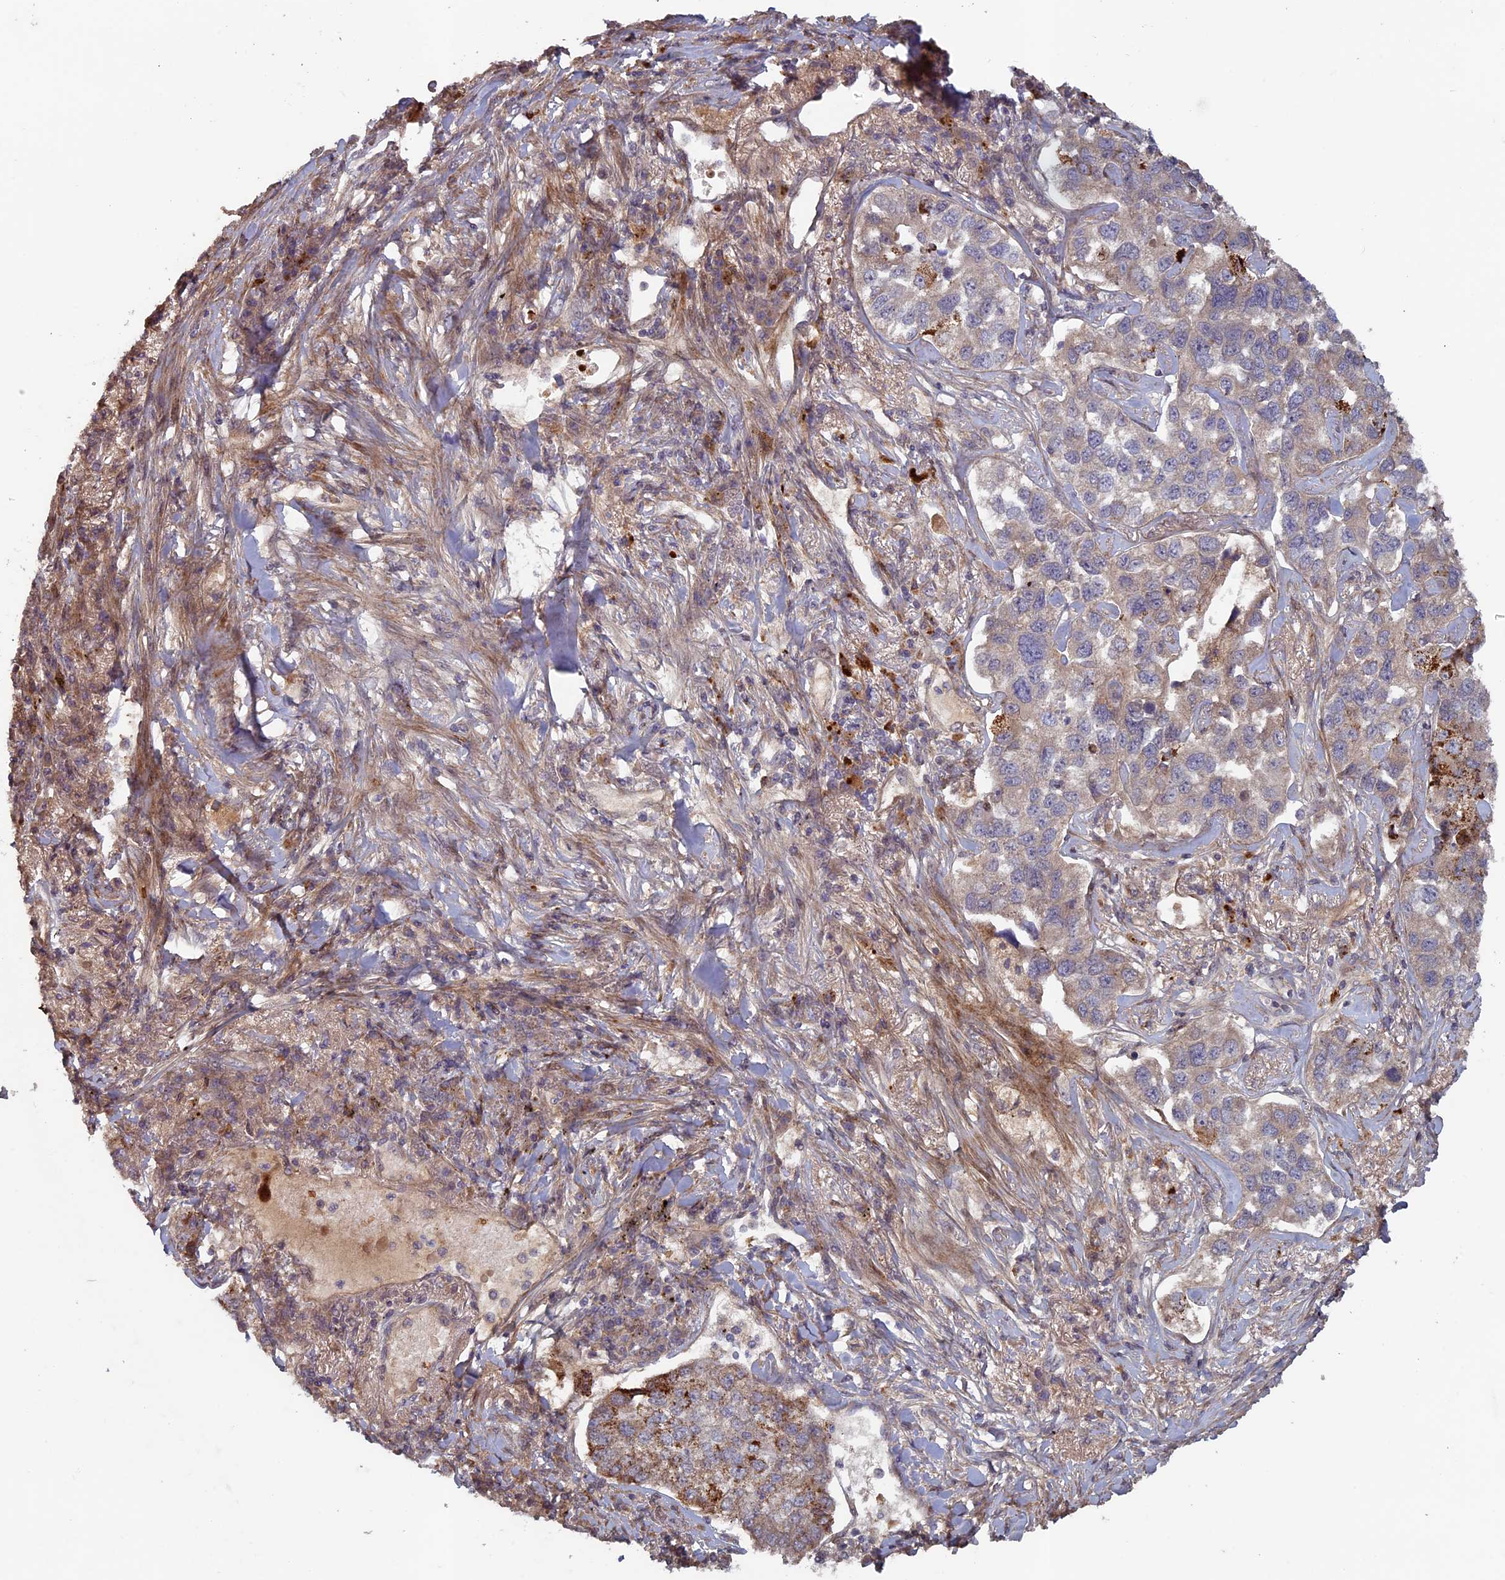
{"staining": {"intensity": "strong", "quantity": "<25%", "location": "cytoplasmic/membranous"}, "tissue": "lung cancer", "cell_type": "Tumor cells", "image_type": "cancer", "snomed": [{"axis": "morphology", "description": "Adenocarcinoma, NOS"}, {"axis": "topography", "description": "Lung"}], "caption": "Immunohistochemical staining of human lung cancer shows medium levels of strong cytoplasmic/membranous positivity in approximately <25% of tumor cells.", "gene": "RCCD1", "patient": {"sex": "male", "age": 49}}